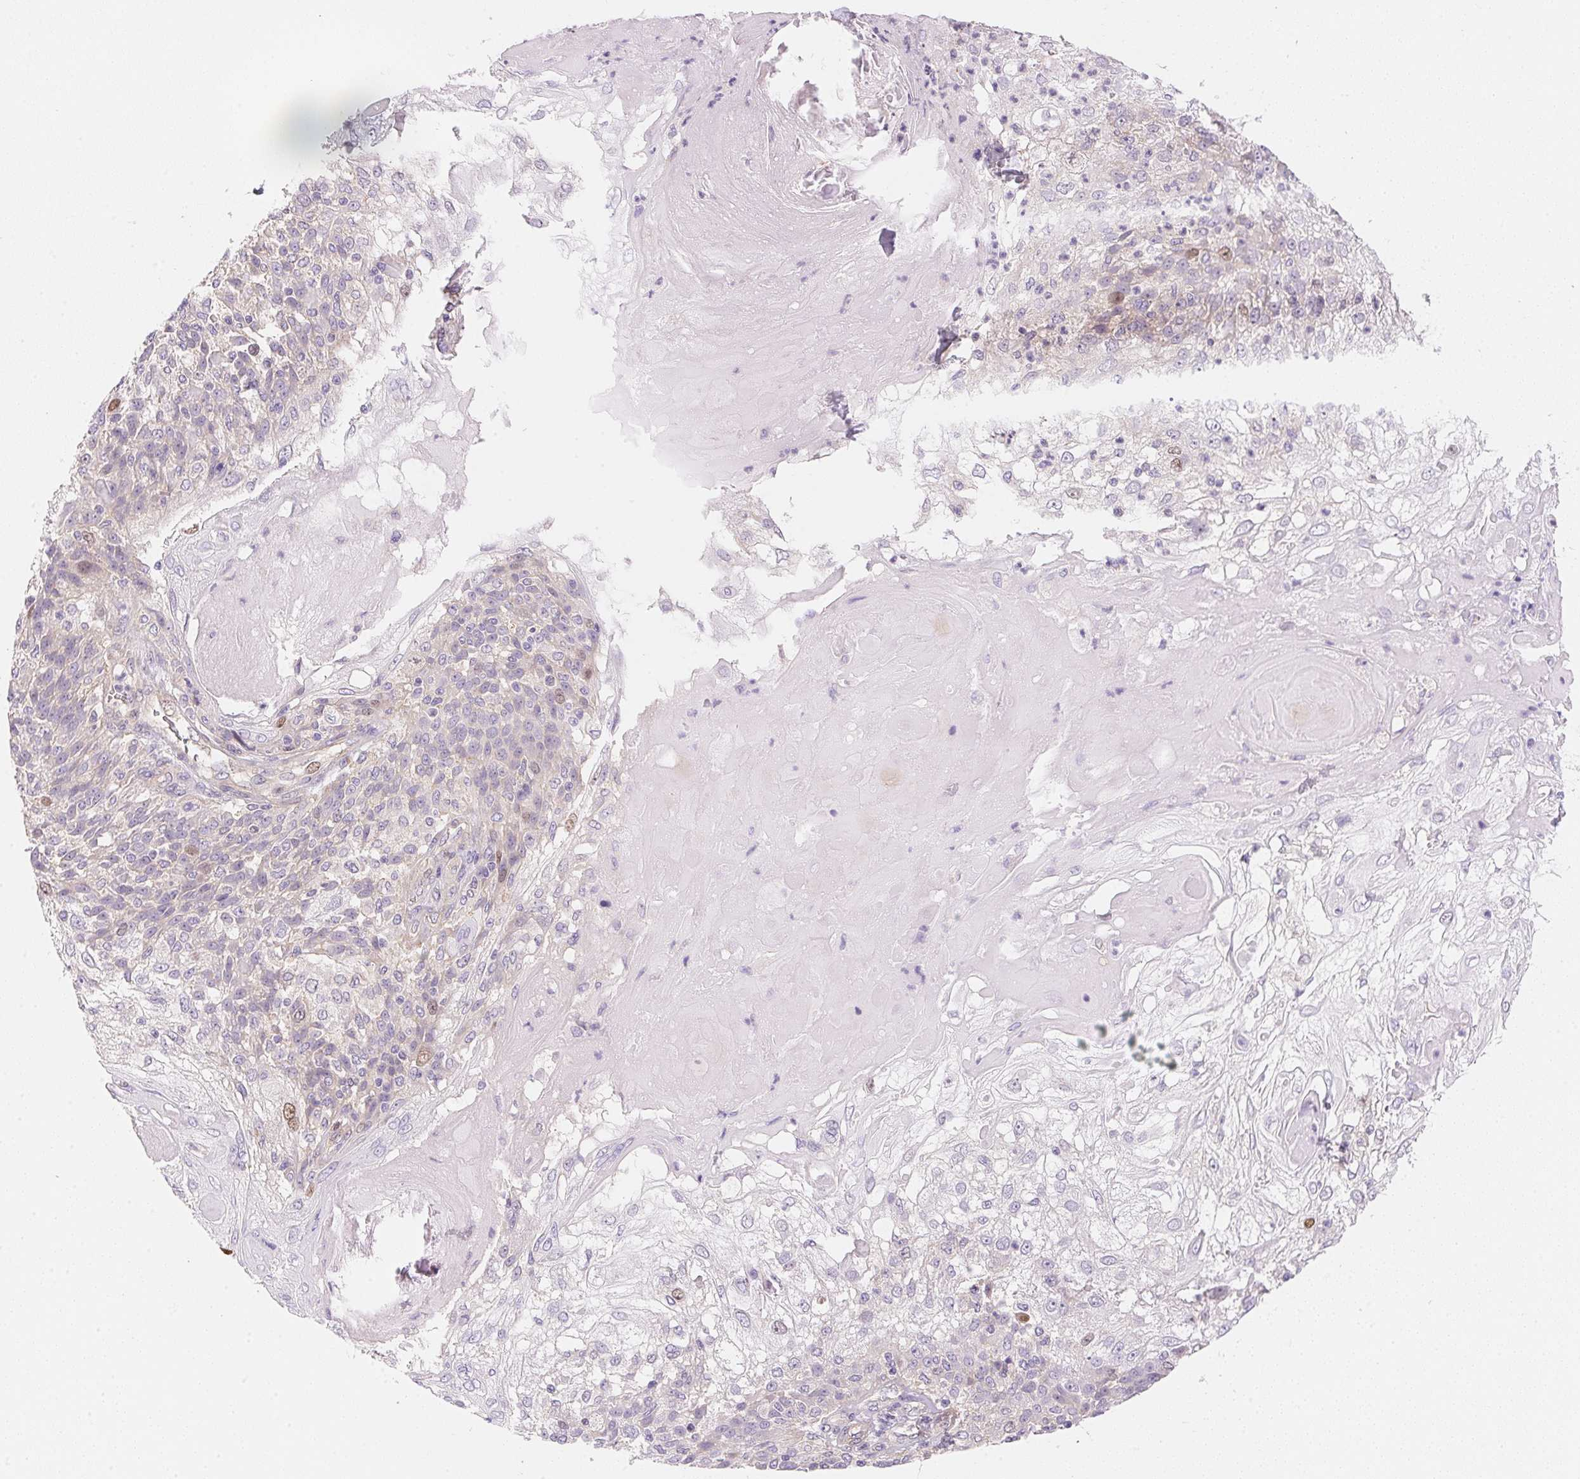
{"staining": {"intensity": "negative", "quantity": "none", "location": "none"}, "tissue": "skin cancer", "cell_type": "Tumor cells", "image_type": "cancer", "snomed": [{"axis": "morphology", "description": "Normal tissue, NOS"}, {"axis": "morphology", "description": "Squamous cell carcinoma, NOS"}, {"axis": "topography", "description": "Skin"}], "caption": "Immunohistochemistry histopathology image of neoplastic tissue: human squamous cell carcinoma (skin) stained with DAB (3,3'-diaminobenzidine) shows no significant protein expression in tumor cells.", "gene": "SMTN", "patient": {"sex": "female", "age": 83}}